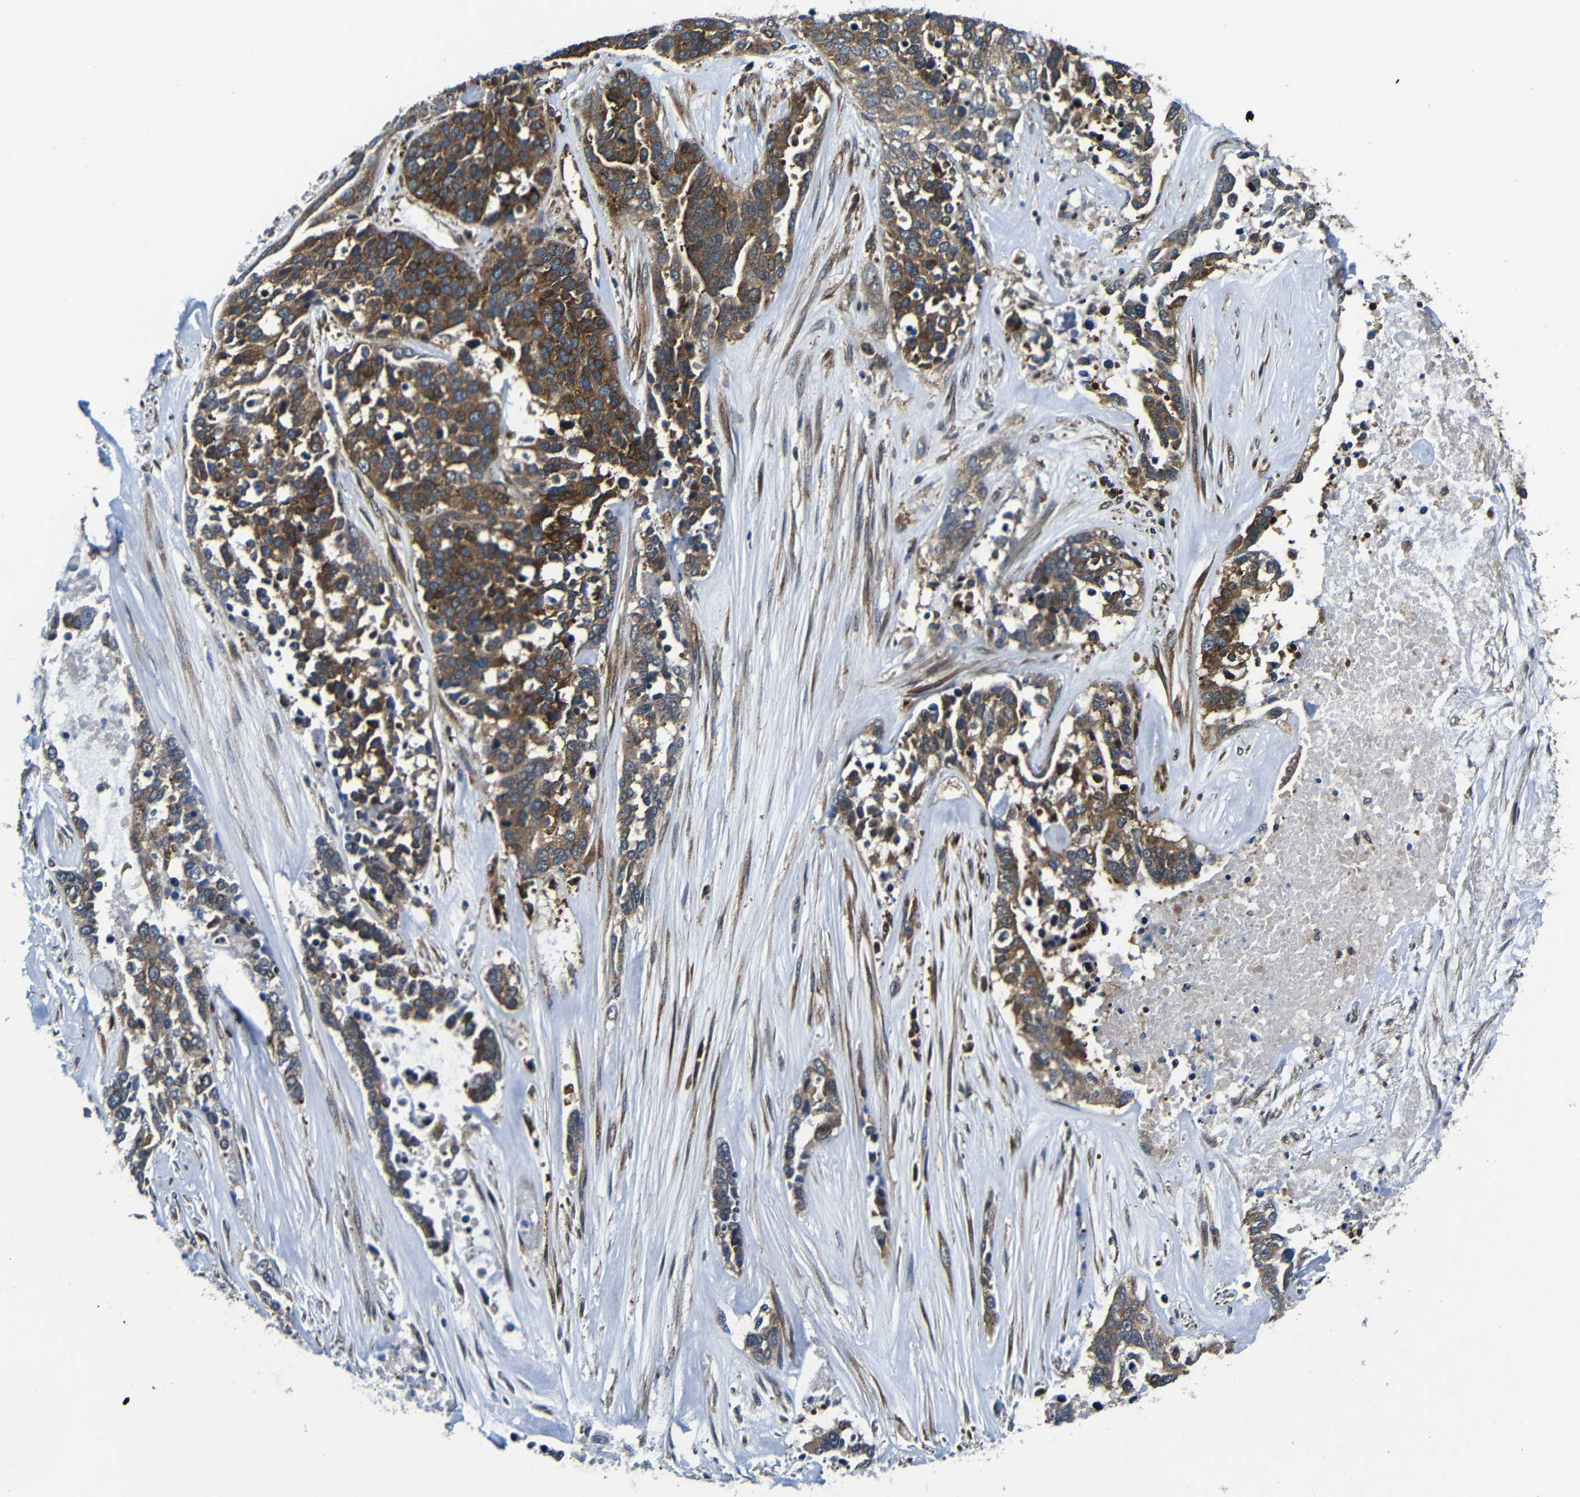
{"staining": {"intensity": "moderate", "quantity": ">75%", "location": "cytoplasmic/membranous"}, "tissue": "ovarian cancer", "cell_type": "Tumor cells", "image_type": "cancer", "snomed": [{"axis": "morphology", "description": "Cystadenocarcinoma, serous, NOS"}, {"axis": "topography", "description": "Ovary"}], "caption": "Human ovarian serous cystadenocarcinoma stained with a brown dye exhibits moderate cytoplasmic/membranous positive staining in approximately >75% of tumor cells.", "gene": "ABCE1", "patient": {"sex": "female", "age": 44}}